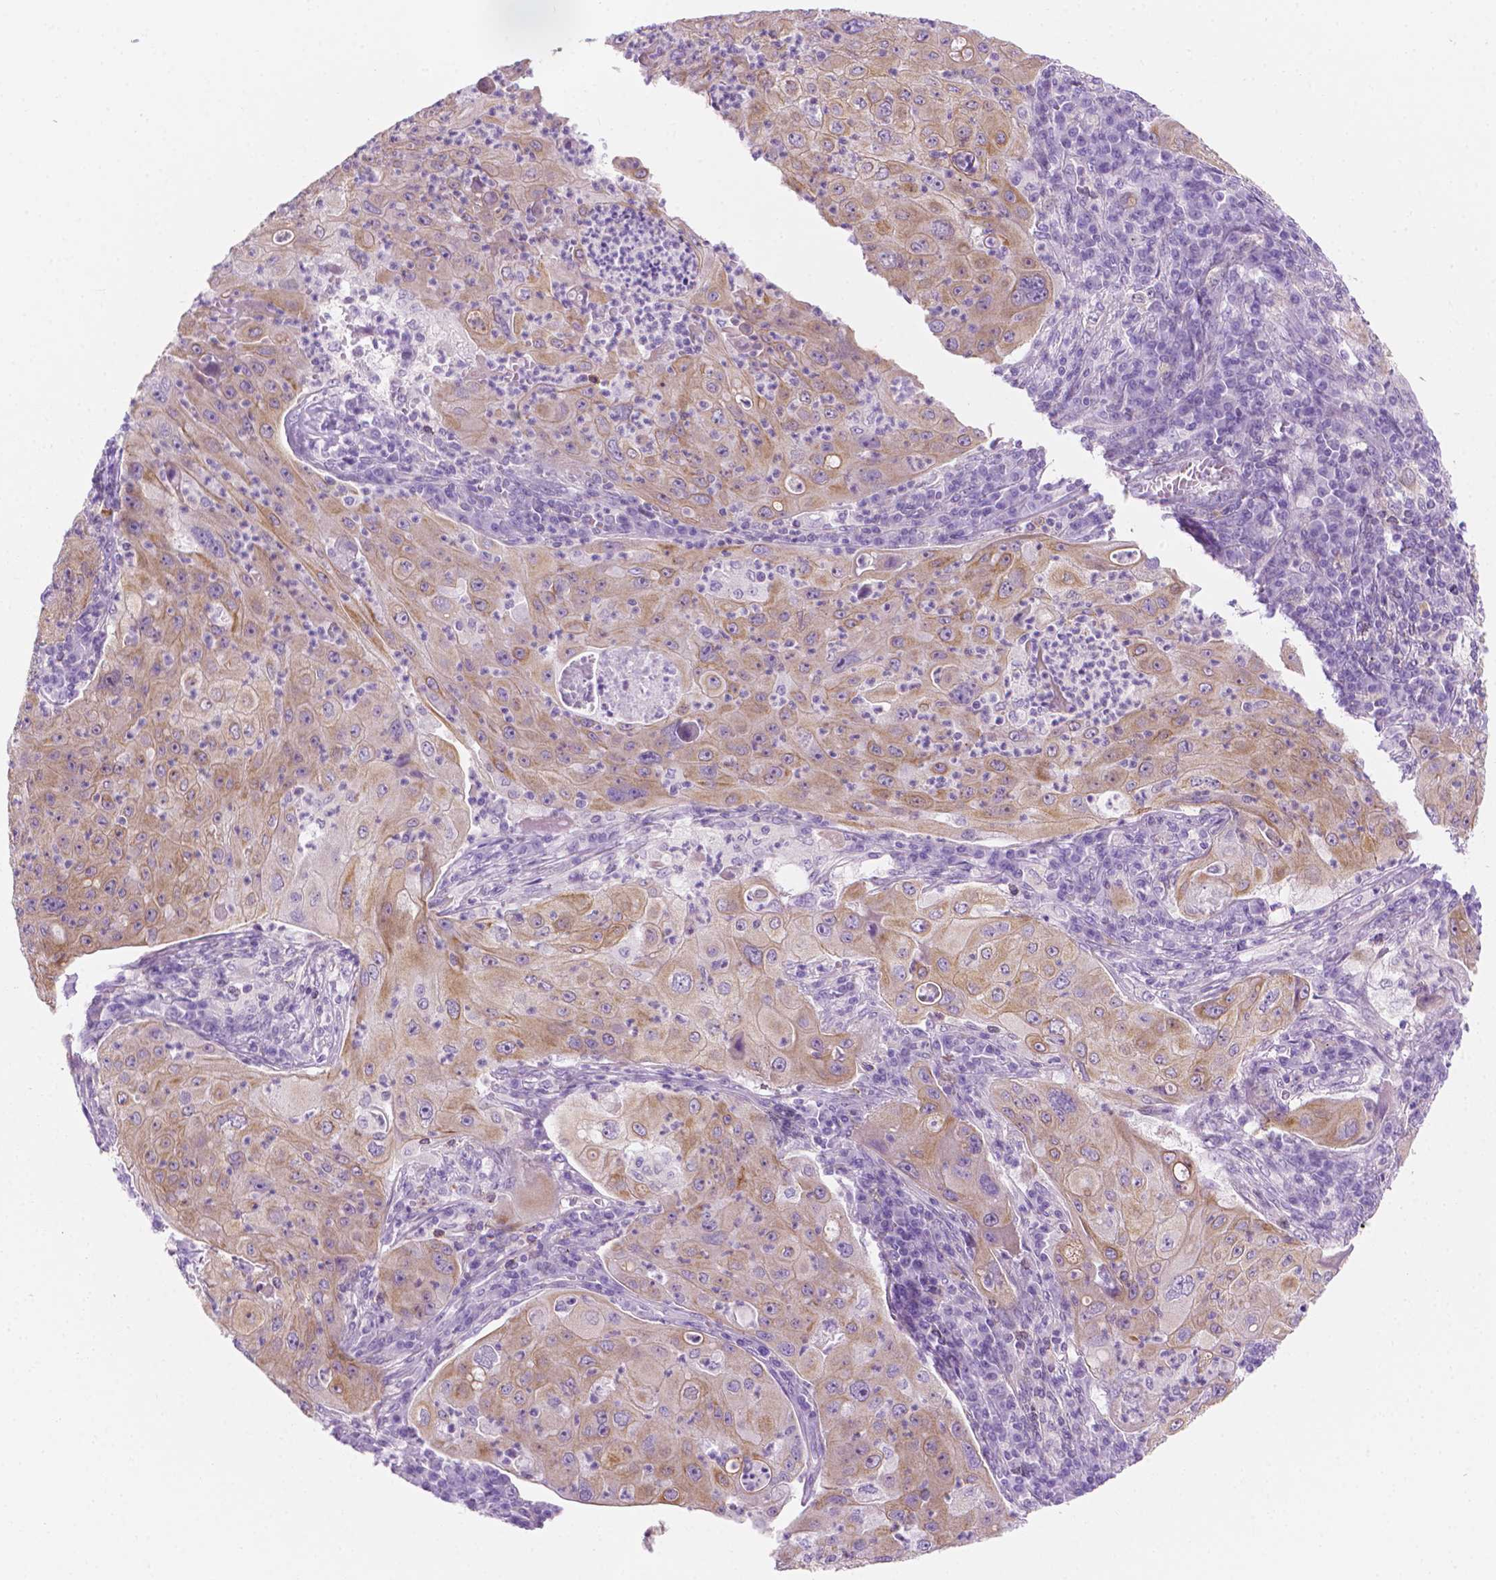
{"staining": {"intensity": "weak", "quantity": ">75%", "location": "cytoplasmic/membranous"}, "tissue": "lung cancer", "cell_type": "Tumor cells", "image_type": "cancer", "snomed": [{"axis": "morphology", "description": "Squamous cell carcinoma, NOS"}, {"axis": "topography", "description": "Lung"}], "caption": "Immunohistochemistry staining of lung cancer, which shows low levels of weak cytoplasmic/membranous staining in about >75% of tumor cells indicating weak cytoplasmic/membranous protein expression. The staining was performed using DAB (3,3'-diaminobenzidine) (brown) for protein detection and nuclei were counterstained in hematoxylin (blue).", "gene": "EPPK1", "patient": {"sex": "female", "age": 59}}